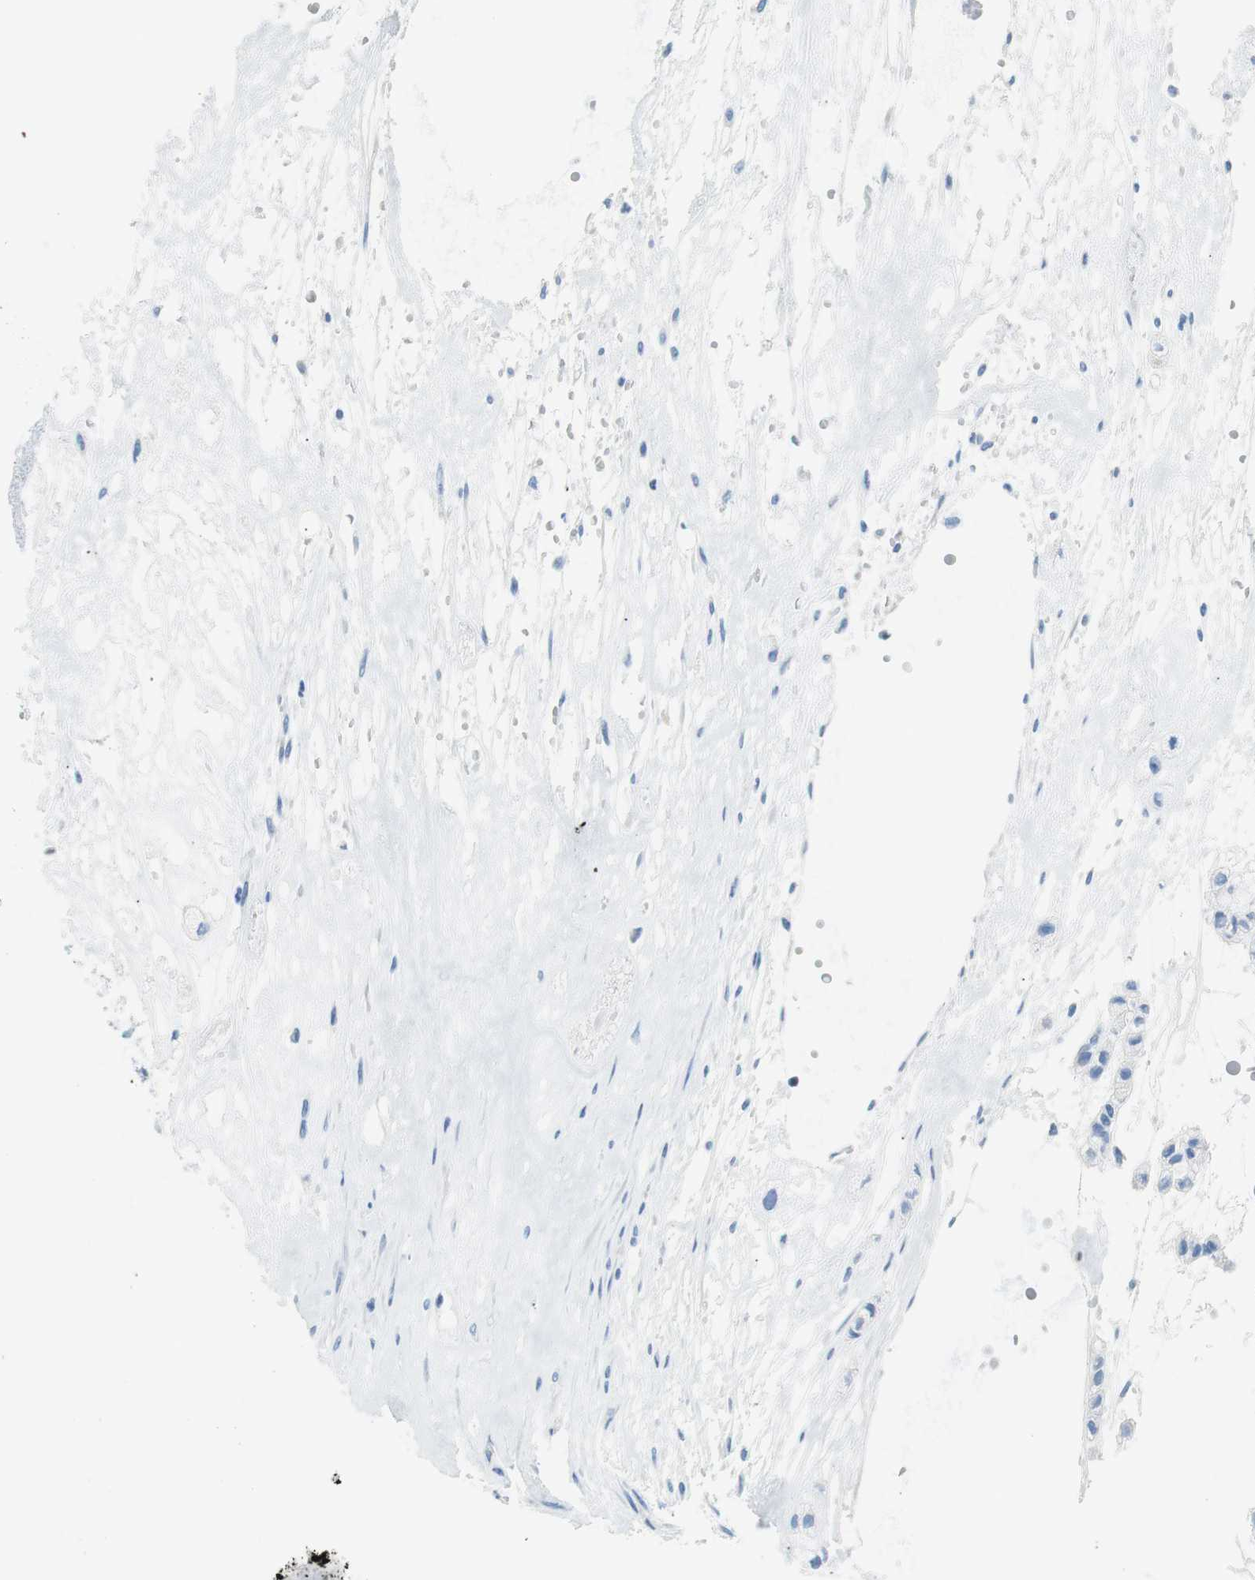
{"staining": {"intensity": "negative", "quantity": "none", "location": "none"}, "tissue": "head and neck cancer", "cell_type": "Tumor cells", "image_type": "cancer", "snomed": [{"axis": "morphology", "description": "Adenocarcinoma, NOS"}, {"axis": "morphology", "description": "Adenoma, NOS"}, {"axis": "topography", "description": "Head-Neck"}], "caption": "This is an IHC histopathology image of human head and neck cancer. There is no expression in tumor cells.", "gene": "MYH1", "patient": {"sex": "female", "age": 55}}